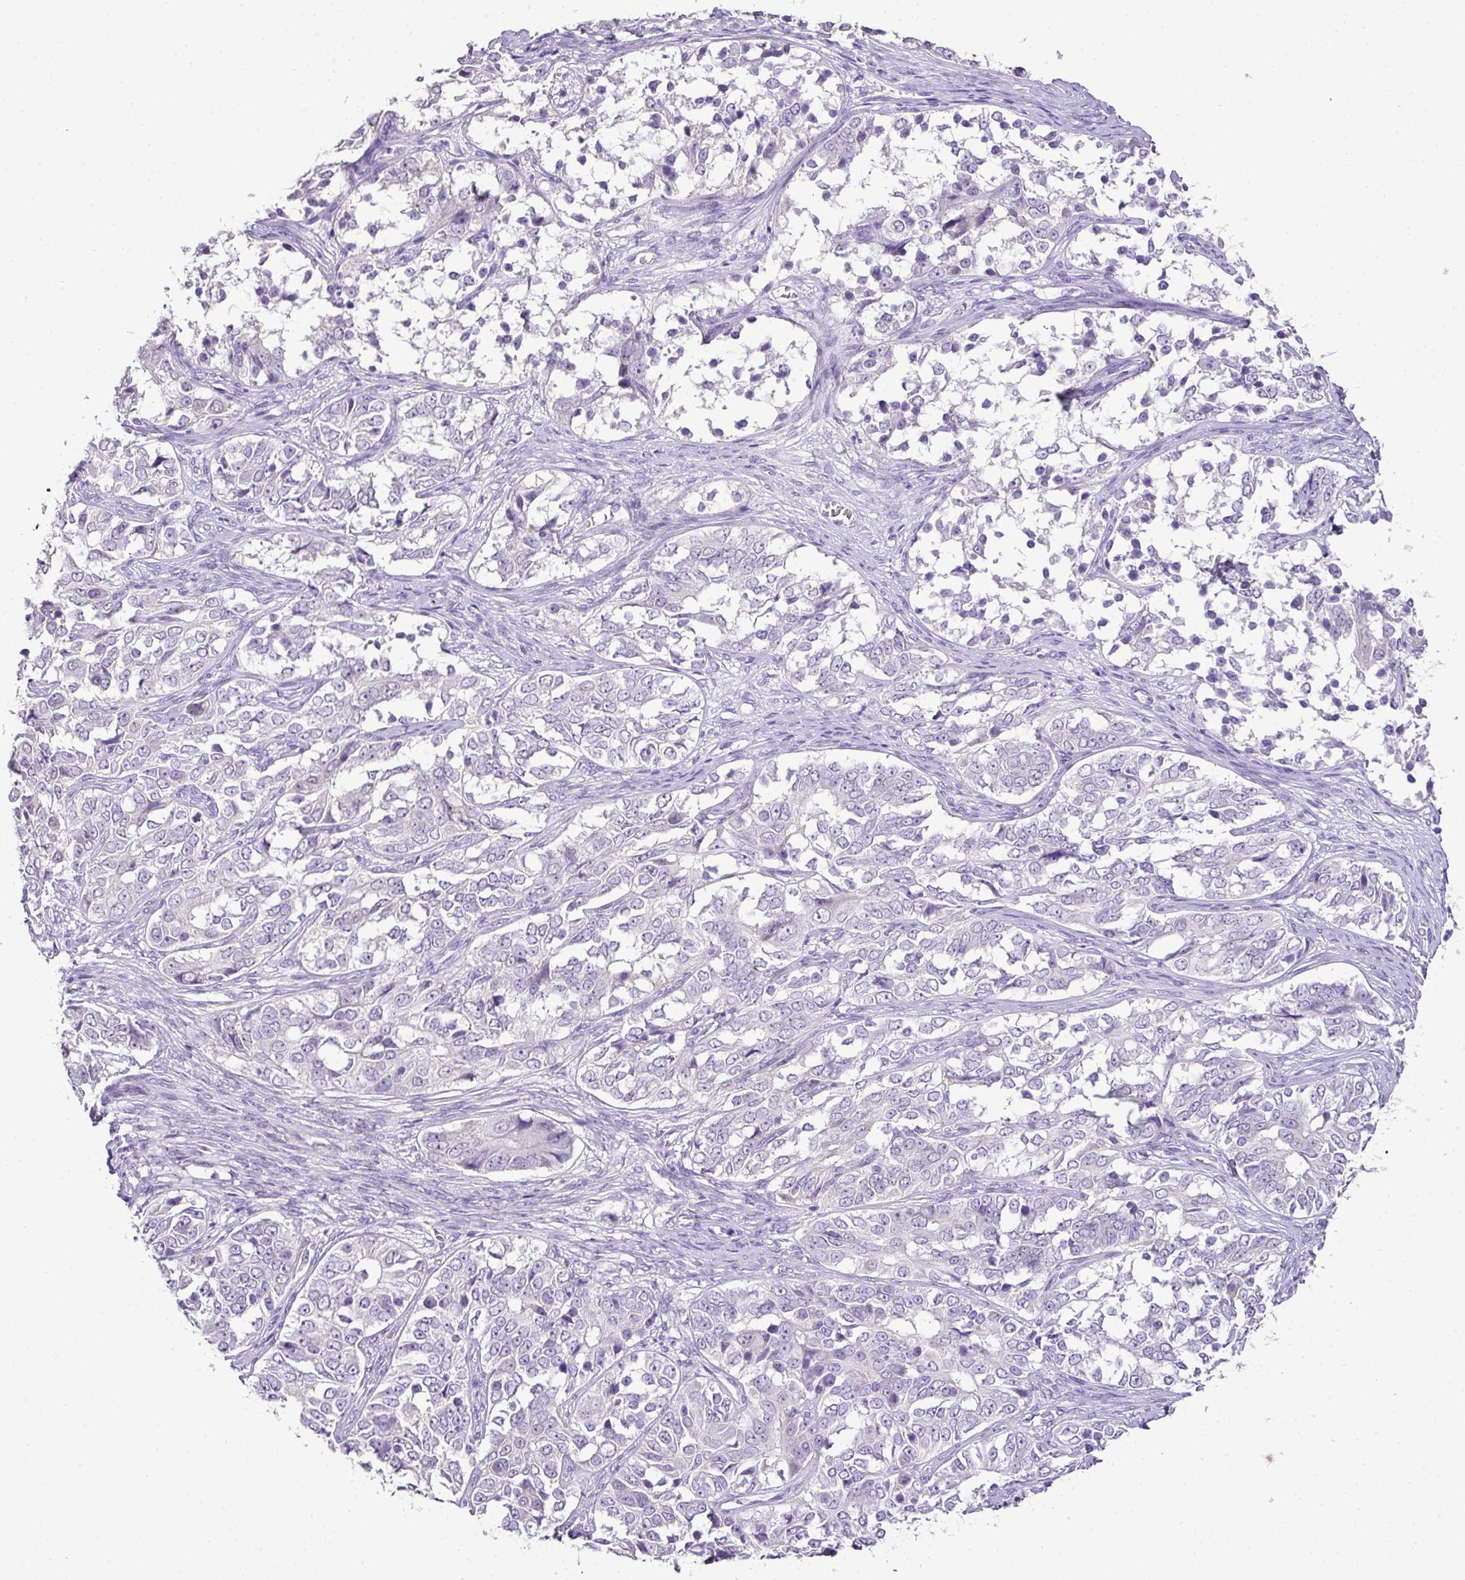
{"staining": {"intensity": "negative", "quantity": "none", "location": "none"}, "tissue": "ovarian cancer", "cell_type": "Tumor cells", "image_type": "cancer", "snomed": [{"axis": "morphology", "description": "Carcinoma, endometroid"}, {"axis": "topography", "description": "Ovary"}], "caption": "Histopathology image shows no significant protein positivity in tumor cells of ovarian cancer.", "gene": "DIP2A", "patient": {"sex": "female", "age": 51}}